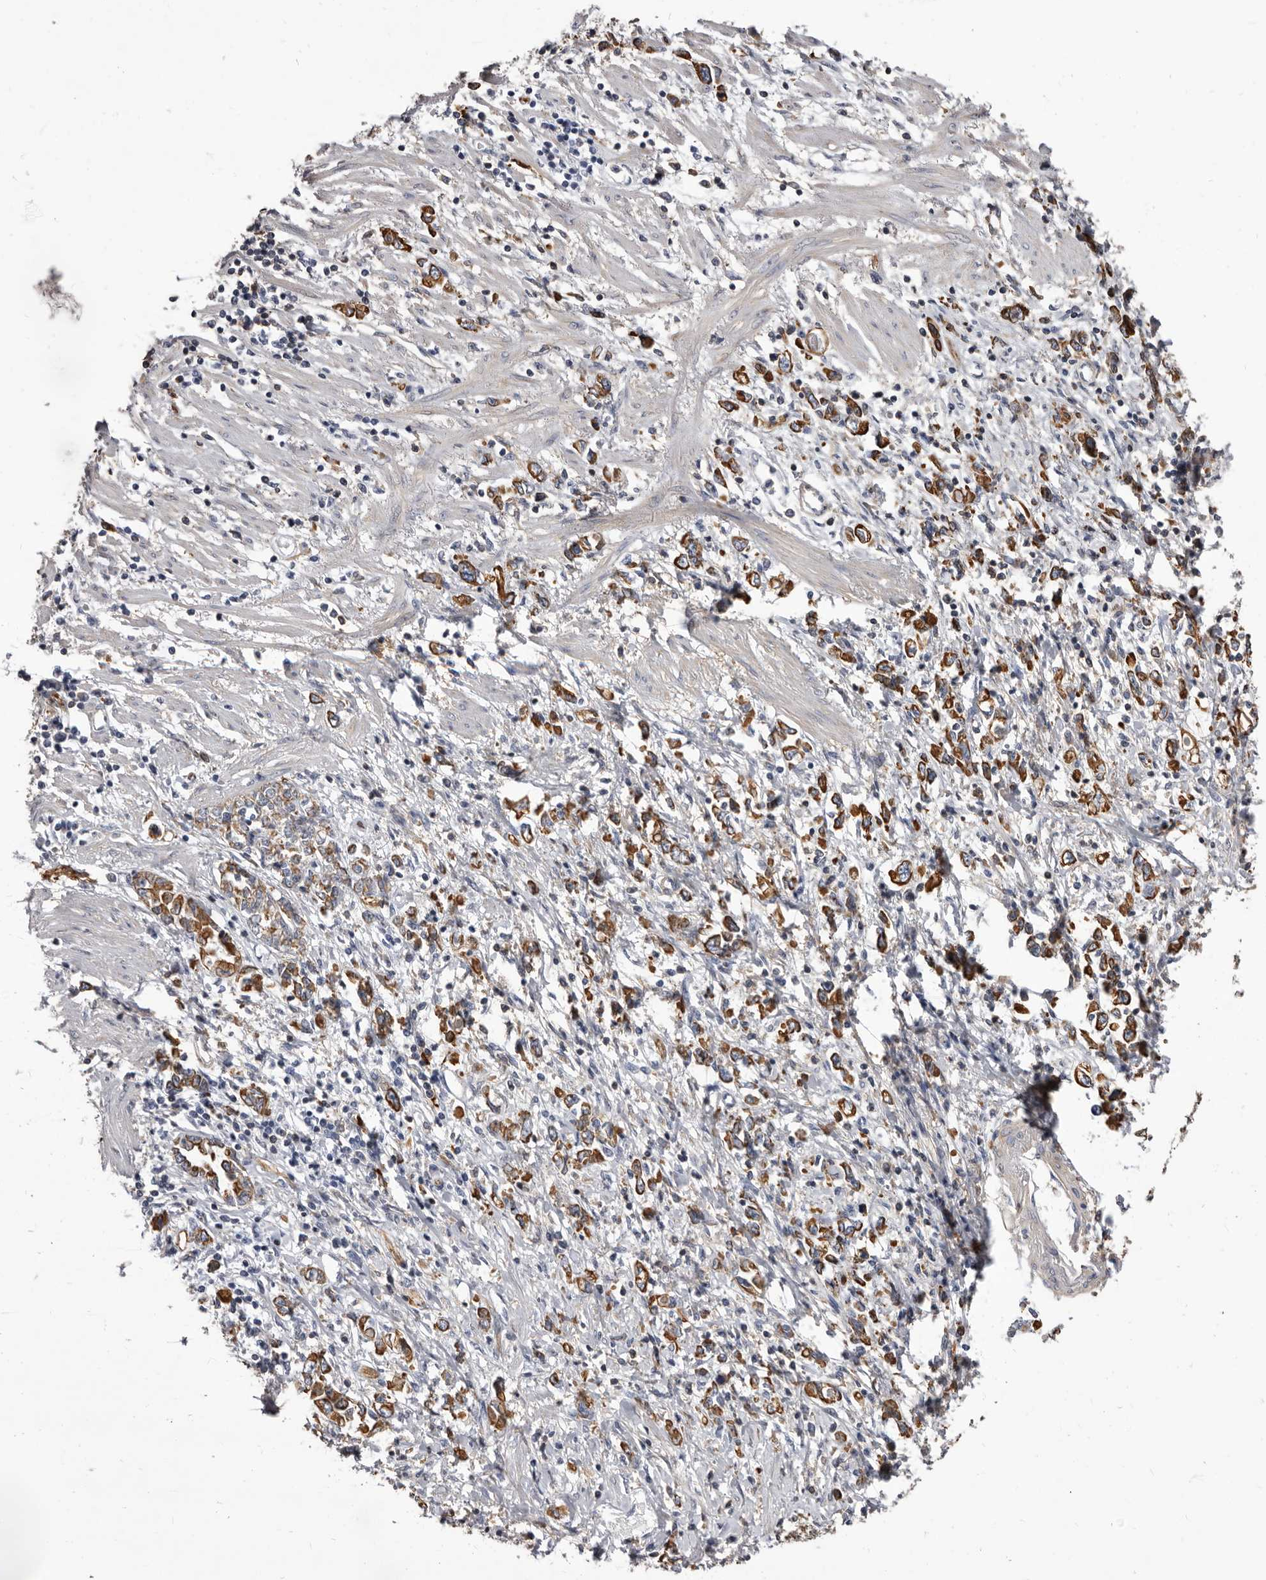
{"staining": {"intensity": "moderate", "quantity": ">75%", "location": "cytoplasmic/membranous"}, "tissue": "stomach cancer", "cell_type": "Tumor cells", "image_type": "cancer", "snomed": [{"axis": "morphology", "description": "Adenocarcinoma, NOS"}, {"axis": "topography", "description": "Stomach"}], "caption": "Moderate cytoplasmic/membranous expression is seen in approximately >75% of tumor cells in adenocarcinoma (stomach). The staining was performed using DAB, with brown indicating positive protein expression. Nuclei are stained blue with hematoxylin.", "gene": "NIBAN1", "patient": {"sex": "female", "age": 76}}